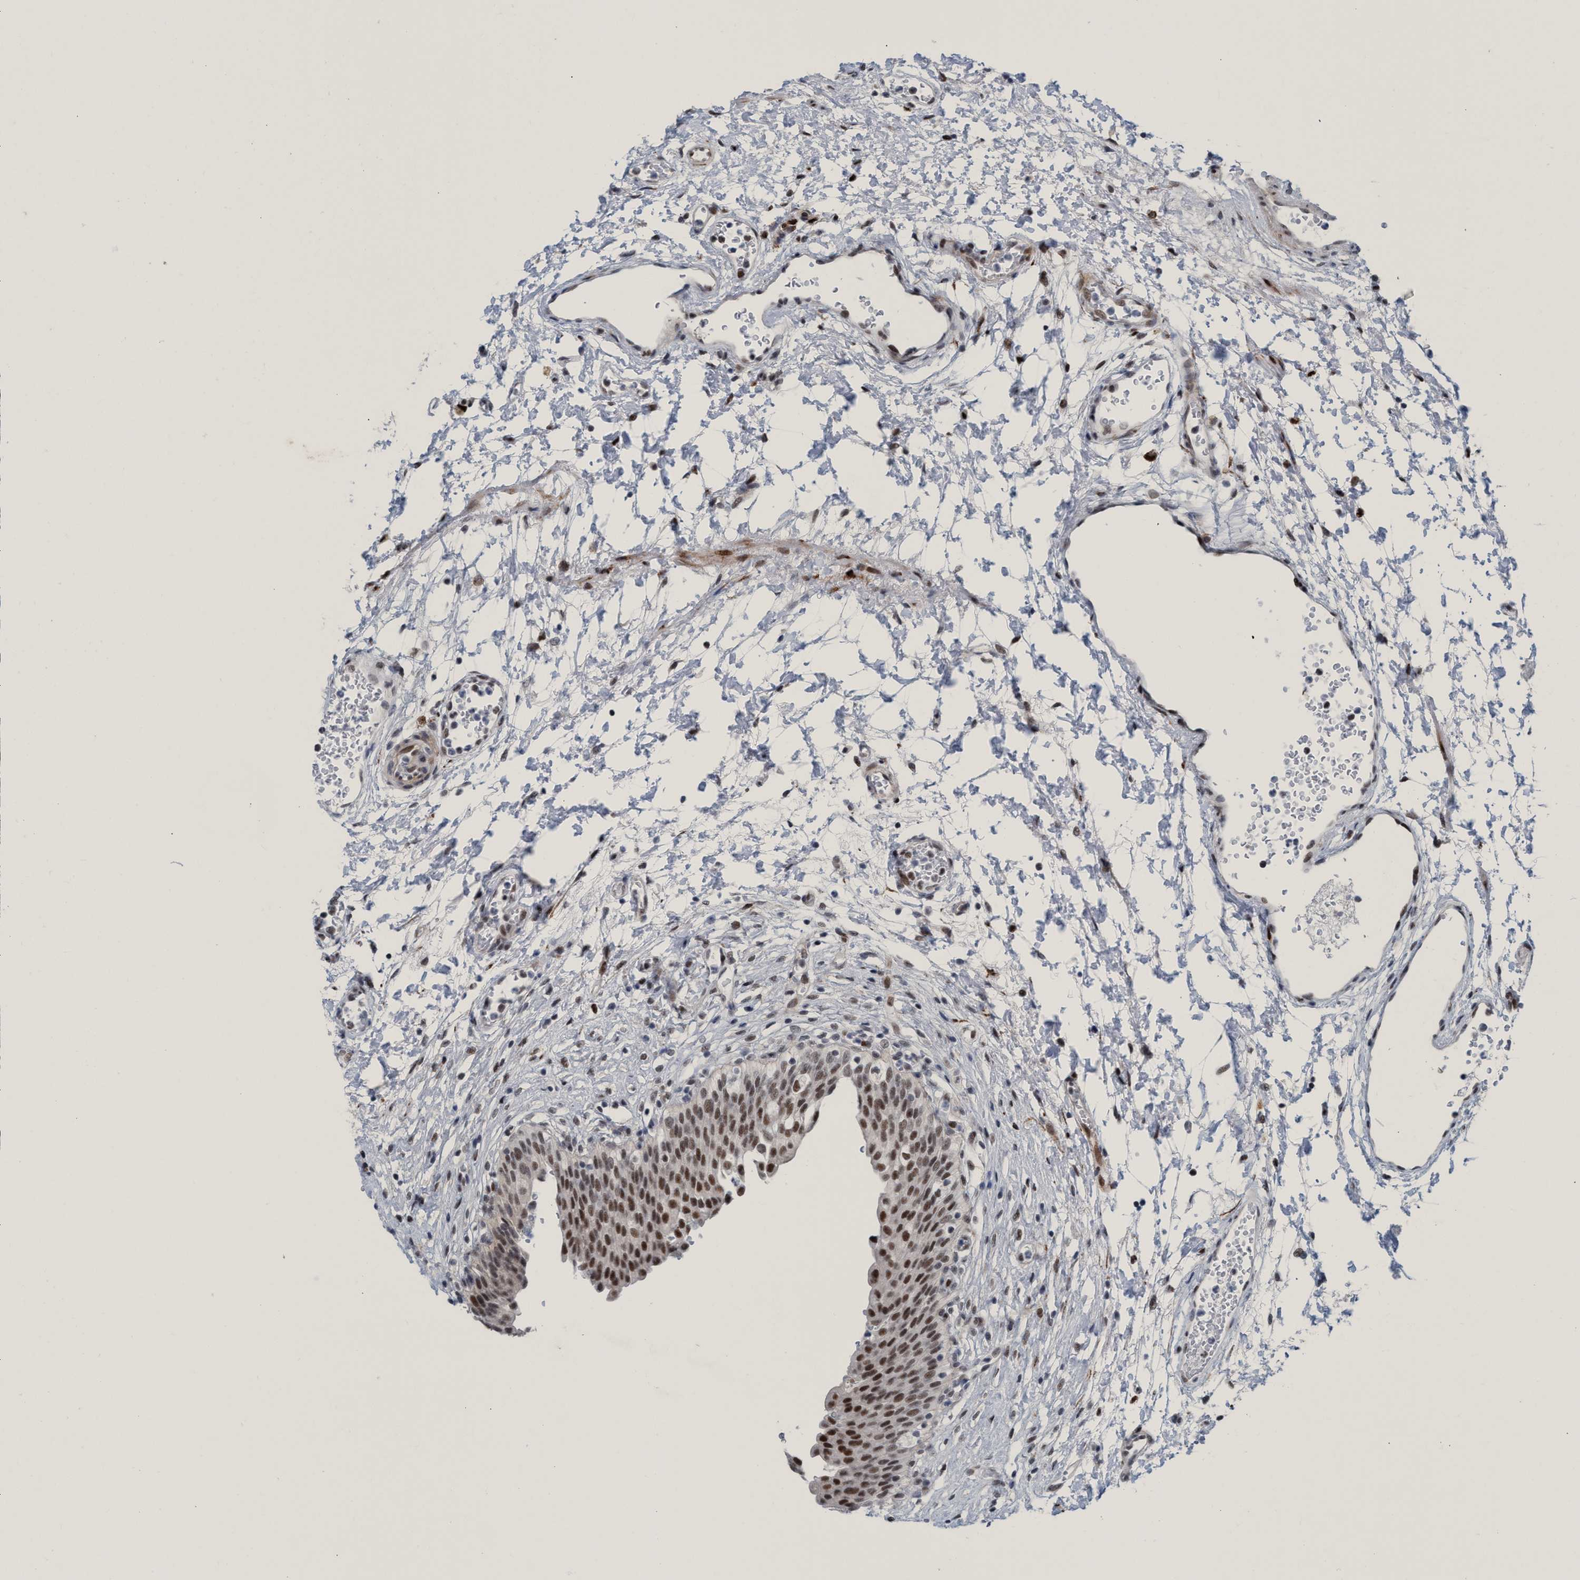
{"staining": {"intensity": "strong", "quantity": ">75%", "location": "cytoplasmic/membranous,nuclear"}, "tissue": "urinary bladder", "cell_type": "Urothelial cells", "image_type": "normal", "snomed": [{"axis": "morphology", "description": "Urothelial carcinoma, High grade"}, {"axis": "topography", "description": "Urinary bladder"}], "caption": "The photomicrograph demonstrates a brown stain indicating the presence of a protein in the cytoplasmic/membranous,nuclear of urothelial cells in urinary bladder. The protein is stained brown, and the nuclei are stained in blue (DAB (3,3'-diaminobenzidine) IHC with brightfield microscopy, high magnification).", "gene": "CWC27", "patient": {"sex": "male", "age": 46}}